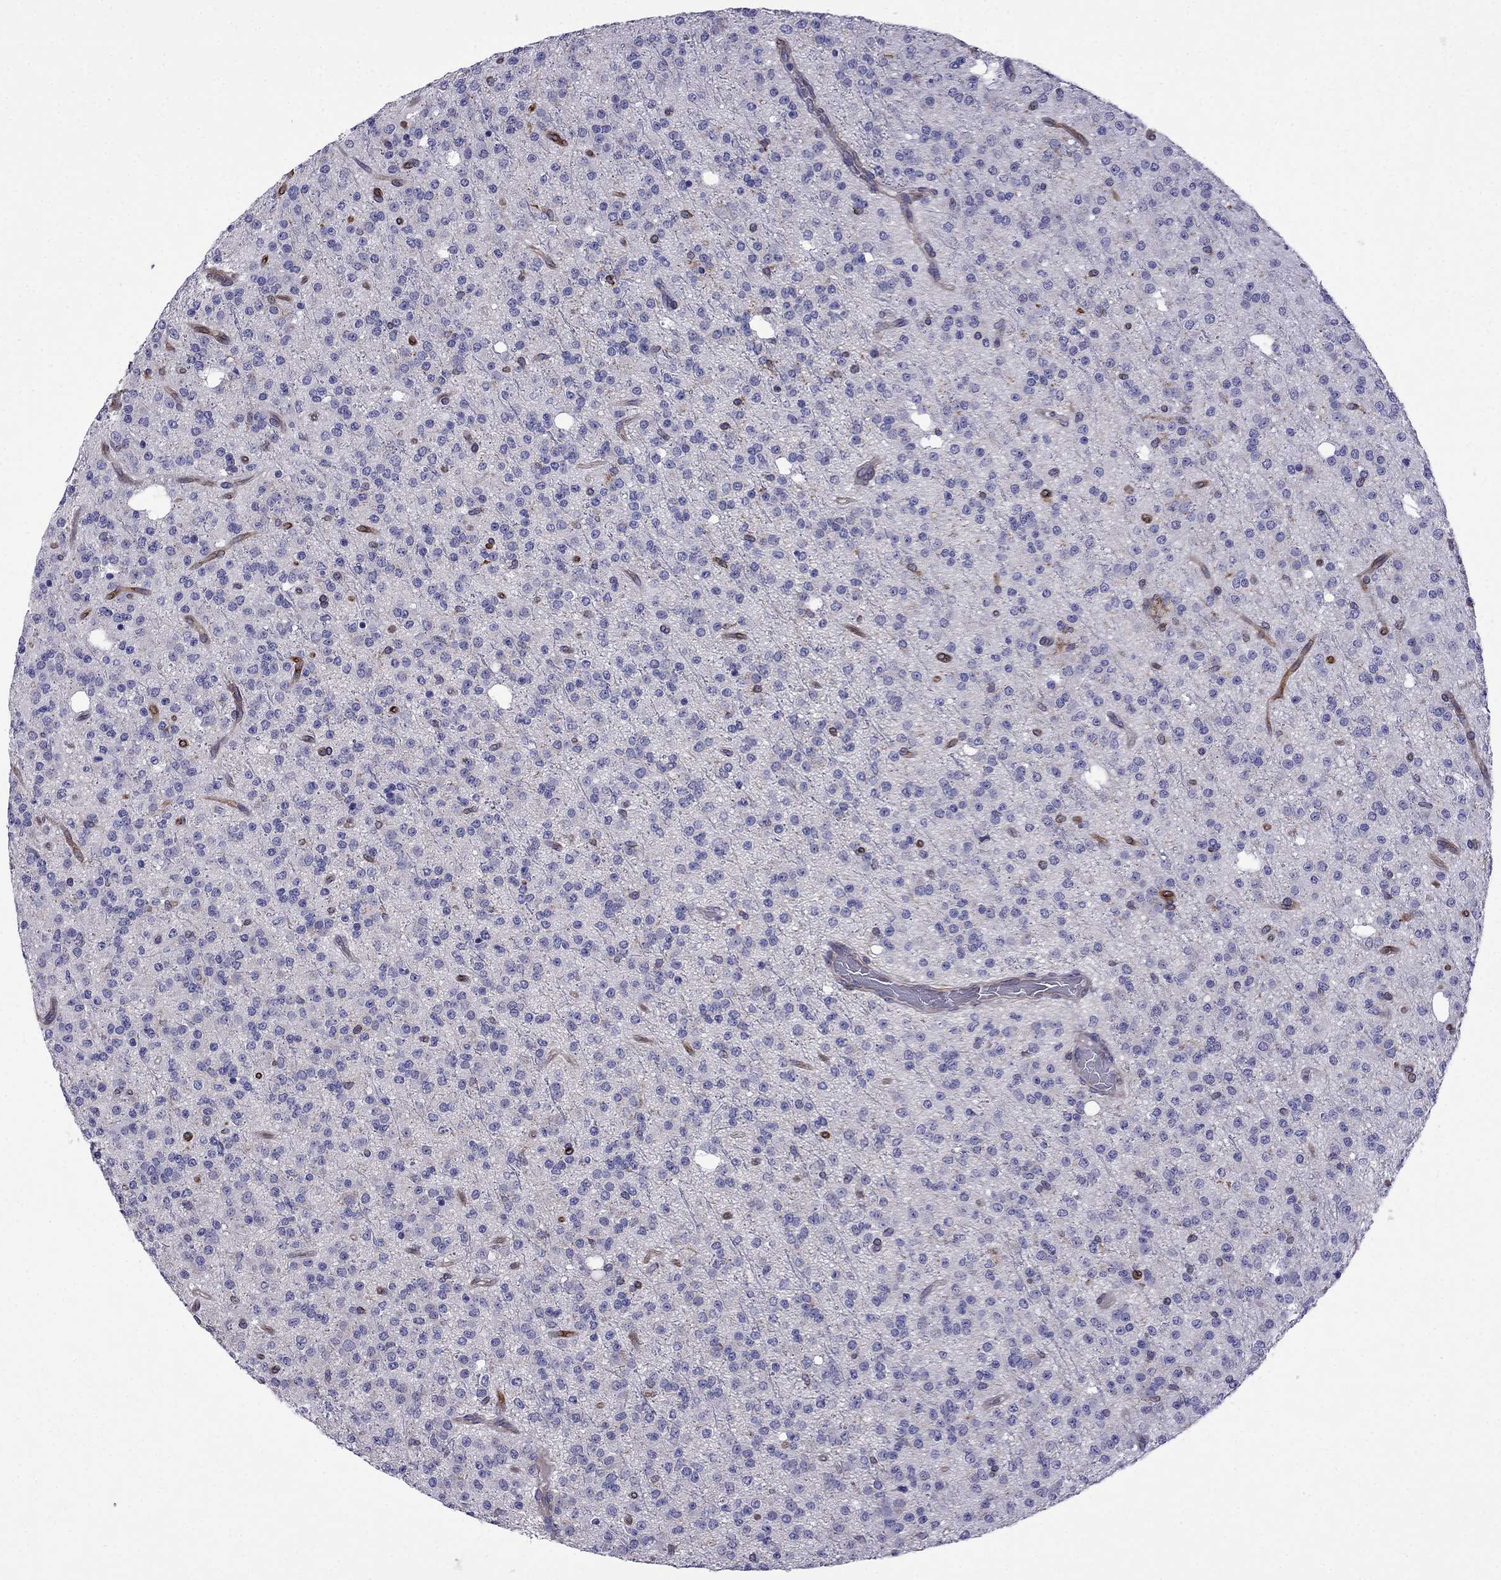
{"staining": {"intensity": "negative", "quantity": "none", "location": "none"}, "tissue": "glioma", "cell_type": "Tumor cells", "image_type": "cancer", "snomed": [{"axis": "morphology", "description": "Glioma, malignant, Low grade"}, {"axis": "topography", "description": "Brain"}], "caption": "This is an immunohistochemistry (IHC) image of human low-grade glioma (malignant). There is no expression in tumor cells.", "gene": "GNAL", "patient": {"sex": "male", "age": 27}}